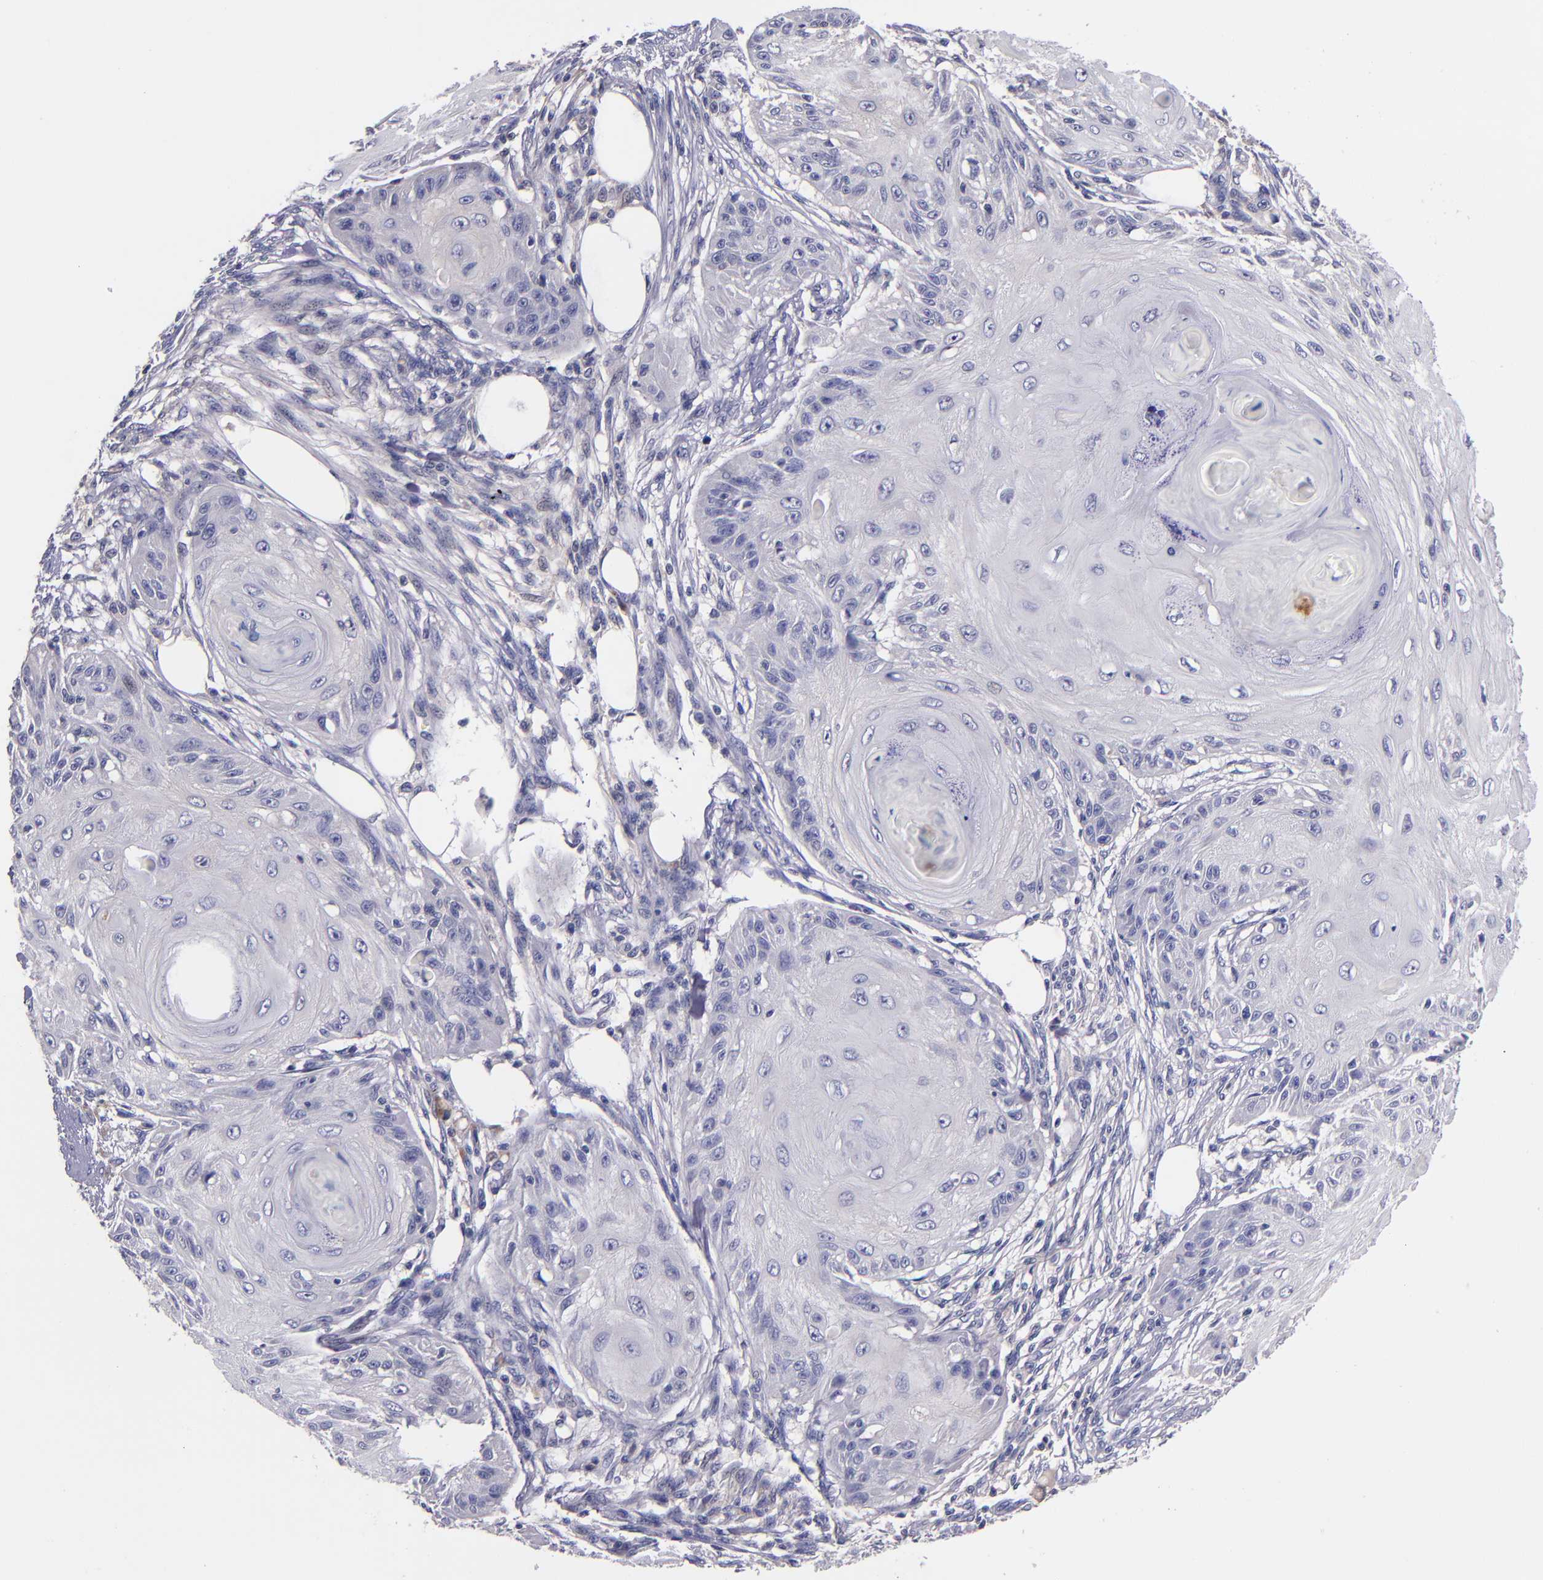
{"staining": {"intensity": "negative", "quantity": "none", "location": "none"}, "tissue": "skin cancer", "cell_type": "Tumor cells", "image_type": "cancer", "snomed": [{"axis": "morphology", "description": "Squamous cell carcinoma, NOS"}, {"axis": "topography", "description": "Skin"}], "caption": "Histopathology image shows no protein expression in tumor cells of skin cancer (squamous cell carcinoma) tissue.", "gene": "RBP4", "patient": {"sex": "female", "age": 88}}